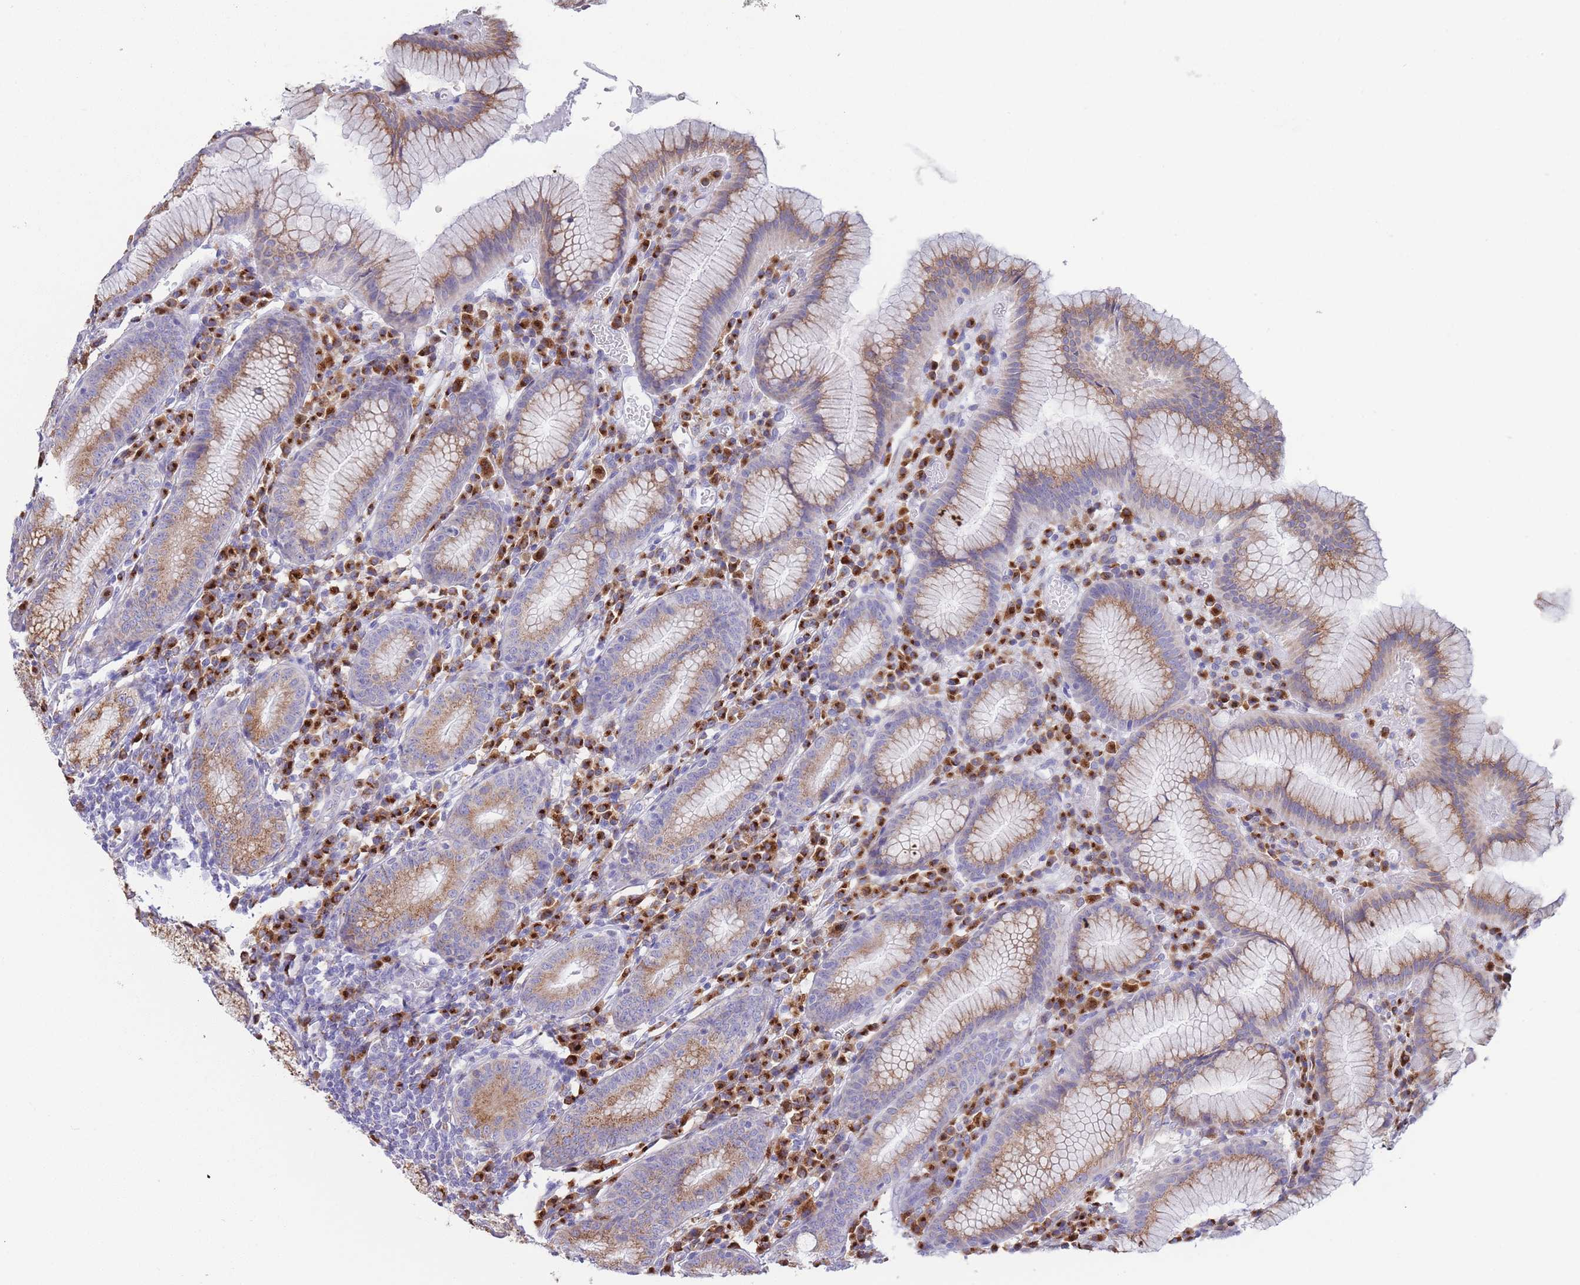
{"staining": {"intensity": "strong", "quantity": ">75%", "location": "cytoplasmic/membranous"}, "tissue": "stomach", "cell_type": "Glandular cells", "image_type": "normal", "snomed": [{"axis": "morphology", "description": "Normal tissue, NOS"}, {"axis": "topography", "description": "Stomach"}], "caption": "High-power microscopy captured an immunohistochemistry (IHC) micrograph of unremarkable stomach, revealing strong cytoplasmic/membranous staining in approximately >75% of glandular cells.", "gene": "MRPL30", "patient": {"sex": "male", "age": 55}}